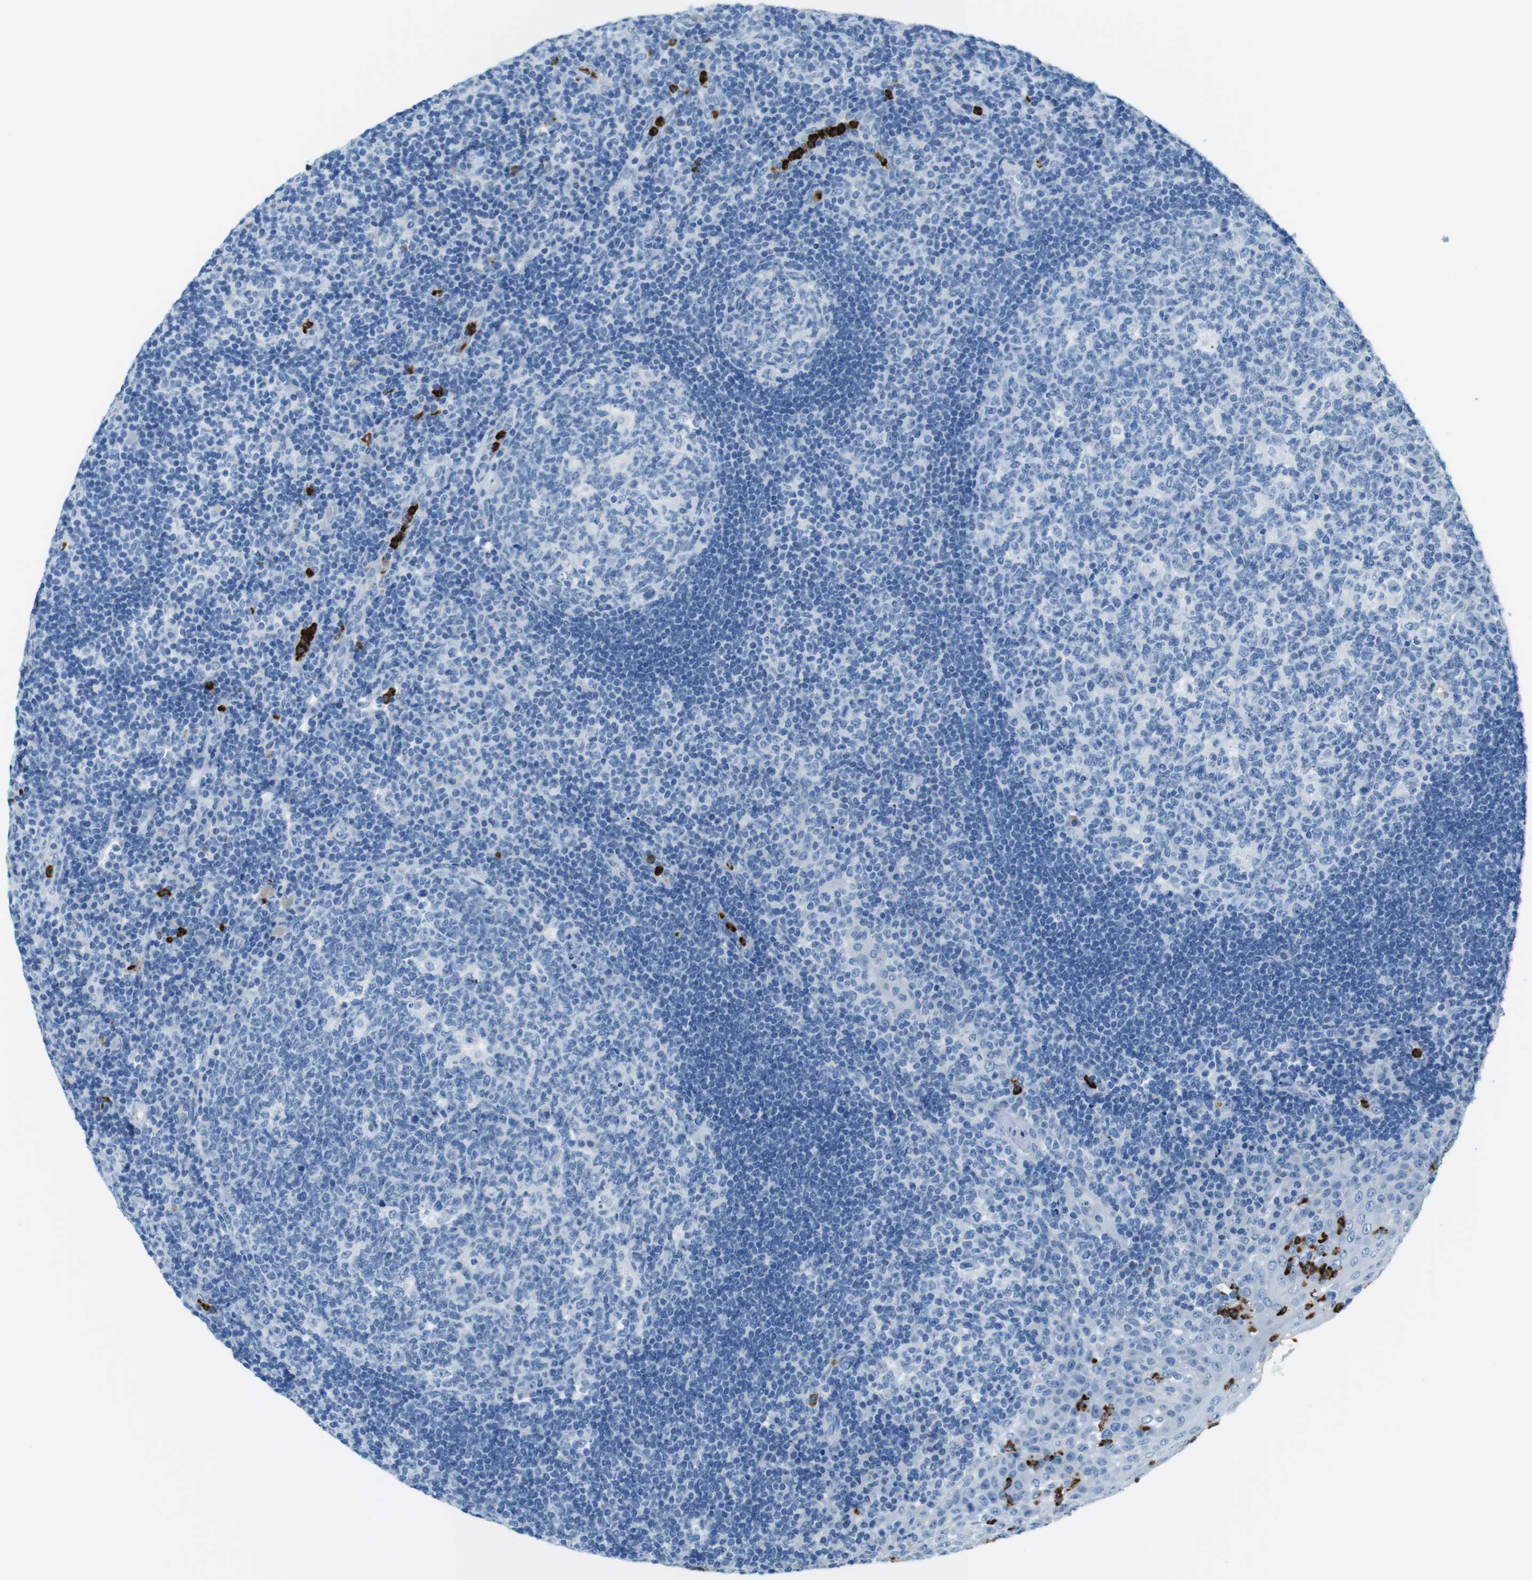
{"staining": {"intensity": "negative", "quantity": "none", "location": "none"}, "tissue": "tonsil", "cell_type": "Germinal center cells", "image_type": "normal", "snomed": [{"axis": "morphology", "description": "Normal tissue, NOS"}, {"axis": "topography", "description": "Tonsil"}], "caption": "This is an IHC image of normal human tonsil. There is no staining in germinal center cells.", "gene": "MCEMP1", "patient": {"sex": "female", "age": 40}}